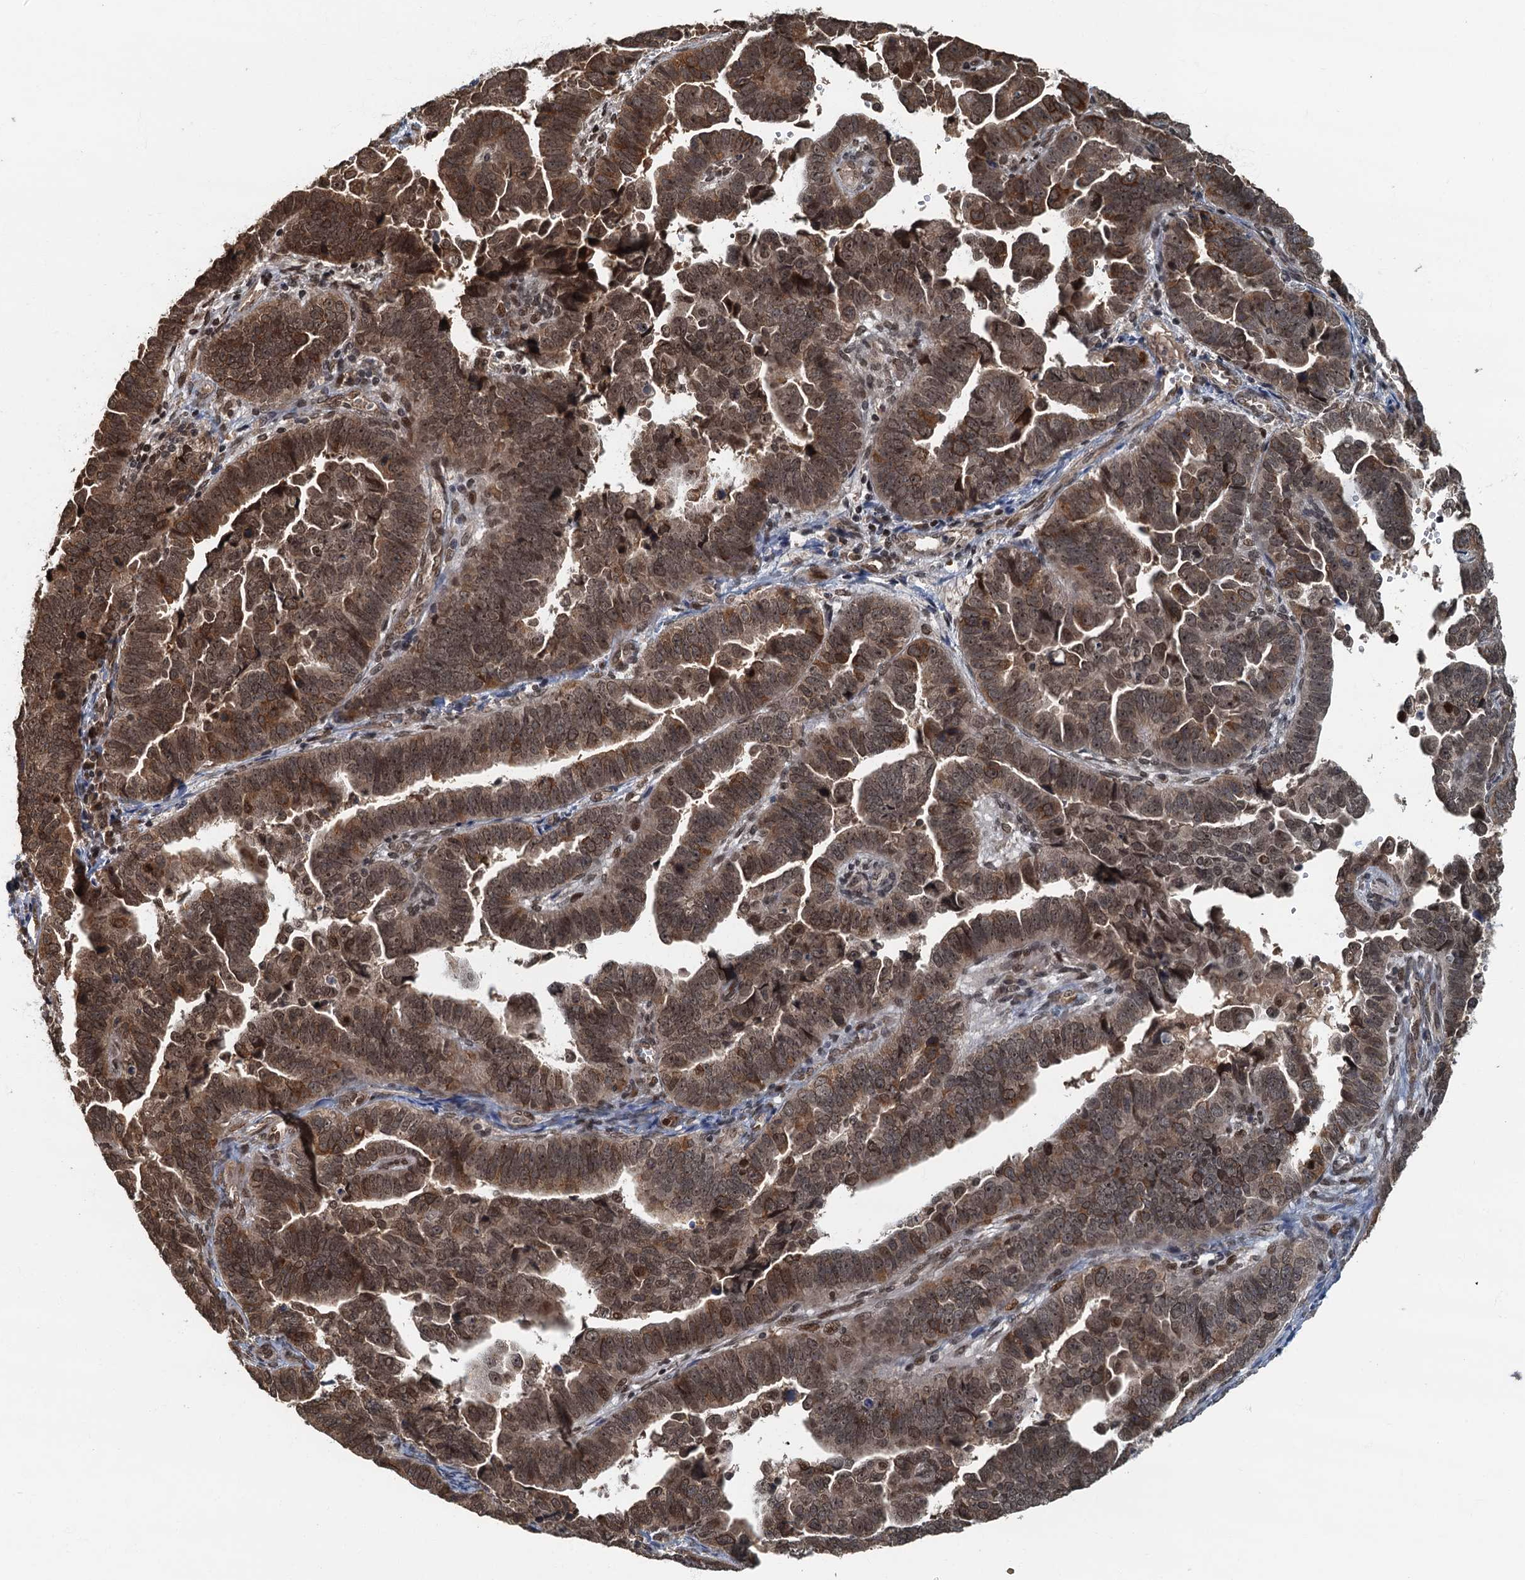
{"staining": {"intensity": "moderate", "quantity": ">75%", "location": "nuclear"}, "tissue": "endometrial cancer", "cell_type": "Tumor cells", "image_type": "cancer", "snomed": [{"axis": "morphology", "description": "Adenocarcinoma, NOS"}, {"axis": "topography", "description": "Endometrium"}], "caption": "Human endometrial cancer (adenocarcinoma) stained with a brown dye exhibits moderate nuclear positive expression in approximately >75% of tumor cells.", "gene": "CKAP2L", "patient": {"sex": "female", "age": 75}}